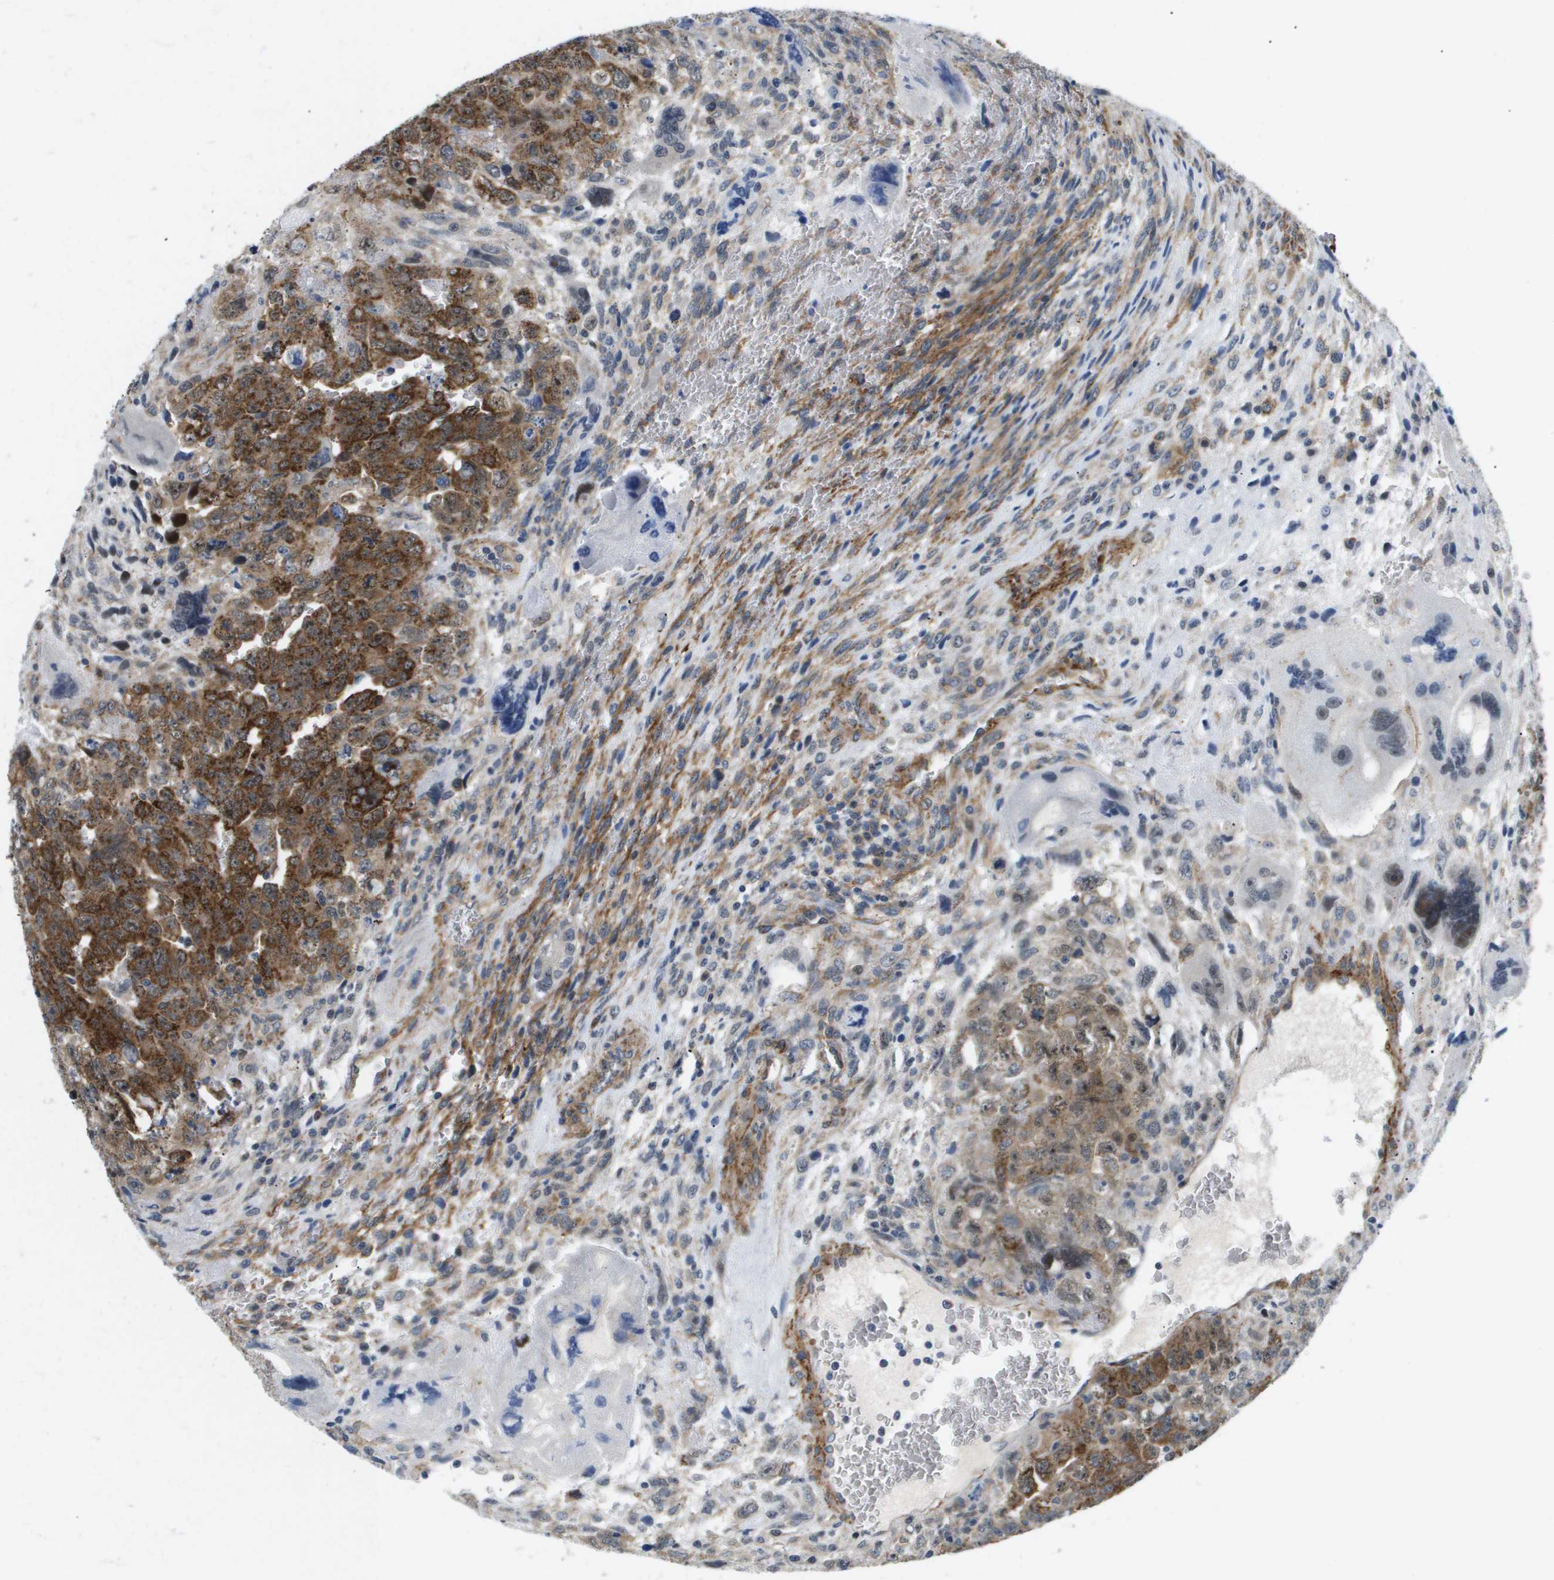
{"staining": {"intensity": "strong", "quantity": ">75%", "location": "cytoplasmic/membranous"}, "tissue": "testis cancer", "cell_type": "Tumor cells", "image_type": "cancer", "snomed": [{"axis": "morphology", "description": "Carcinoma, Embryonal, NOS"}, {"axis": "topography", "description": "Testis"}], "caption": "Strong cytoplasmic/membranous staining for a protein is appreciated in about >75% of tumor cells of testis cancer using immunohistochemistry (IHC).", "gene": "OTUD5", "patient": {"sex": "male", "age": 28}}